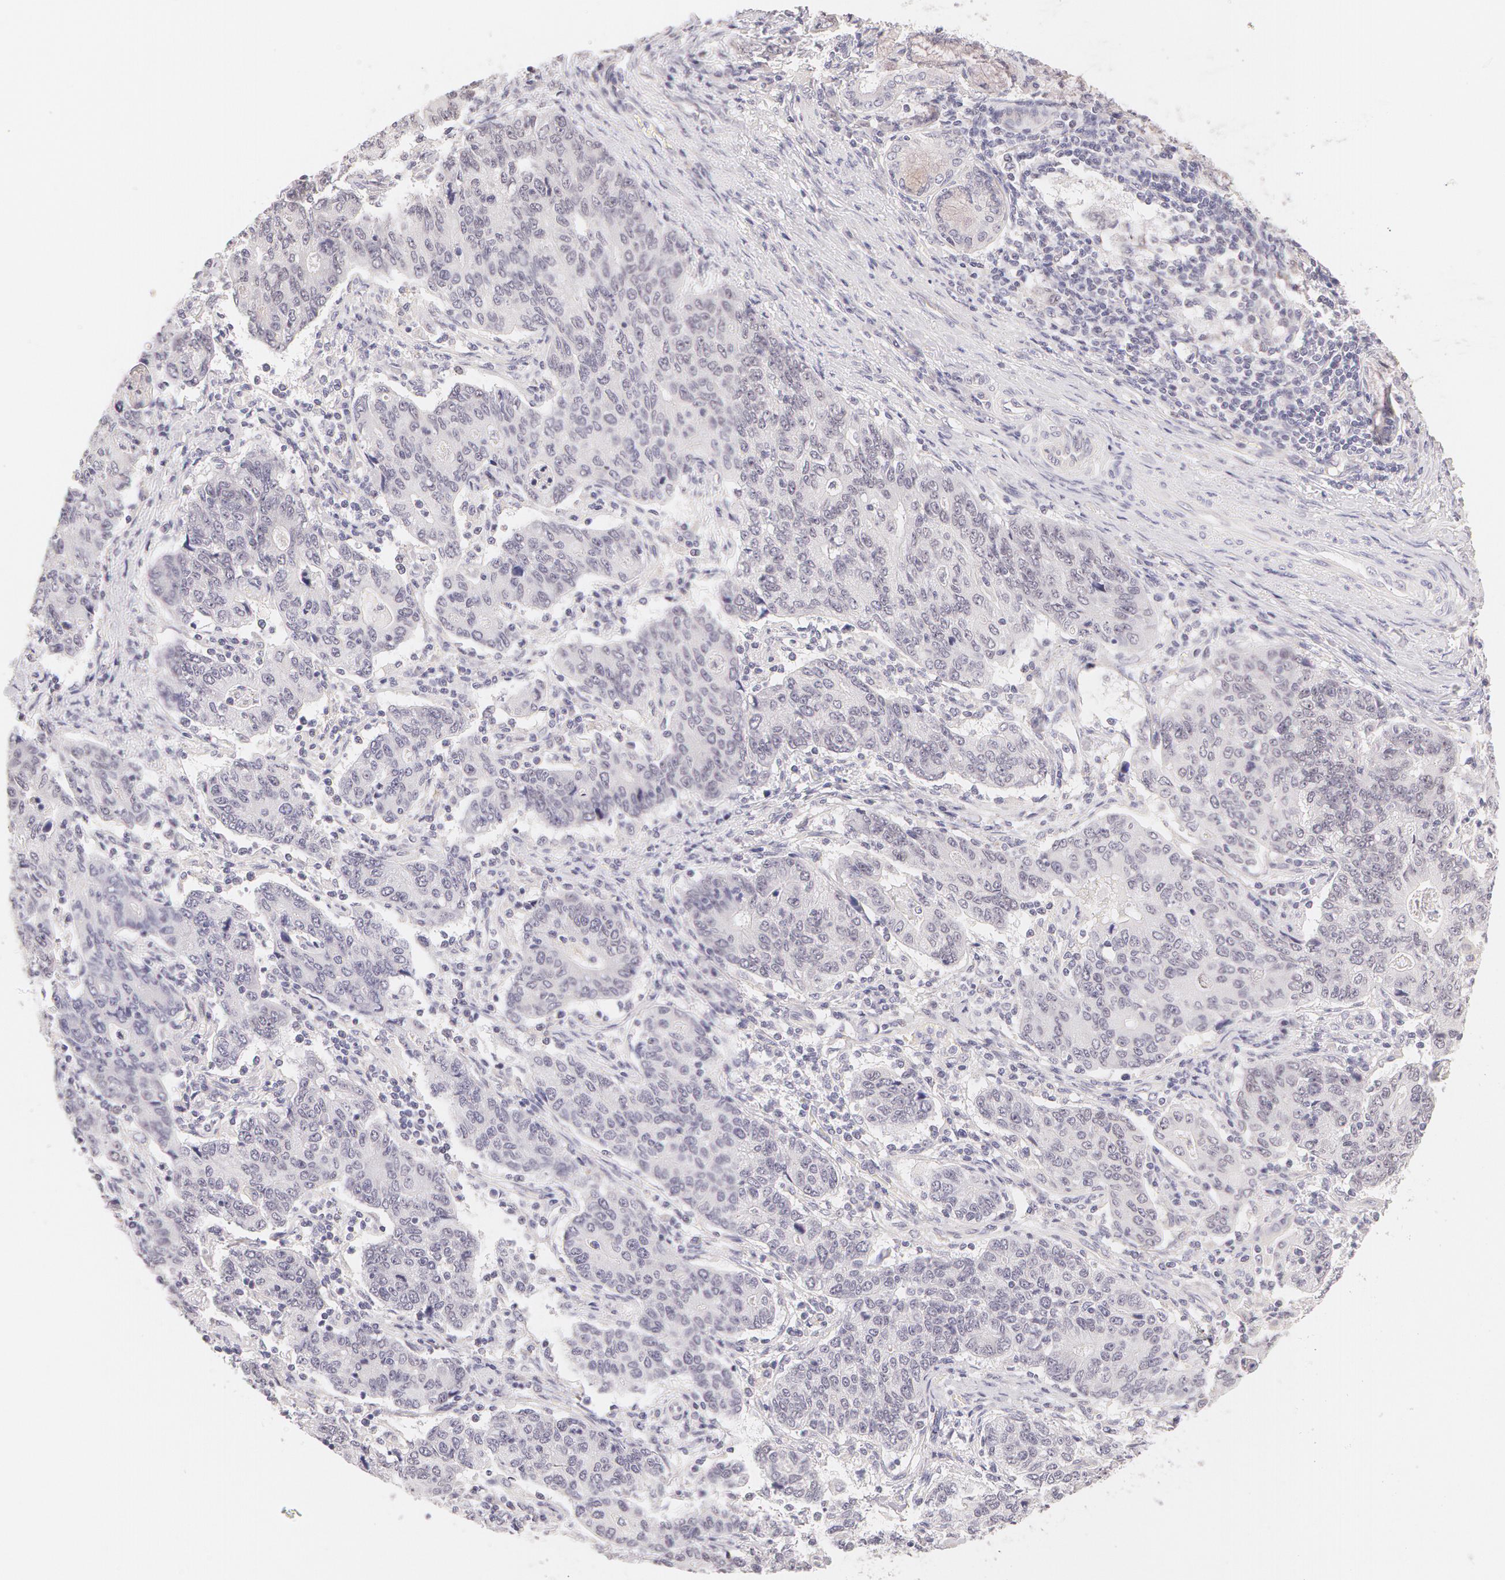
{"staining": {"intensity": "negative", "quantity": "none", "location": "none"}, "tissue": "stomach cancer", "cell_type": "Tumor cells", "image_type": "cancer", "snomed": [{"axis": "morphology", "description": "Adenocarcinoma, NOS"}, {"axis": "topography", "description": "Esophagus"}, {"axis": "topography", "description": "Stomach"}], "caption": "Human adenocarcinoma (stomach) stained for a protein using immunohistochemistry (IHC) exhibits no positivity in tumor cells.", "gene": "ZNF597", "patient": {"sex": "male", "age": 74}}